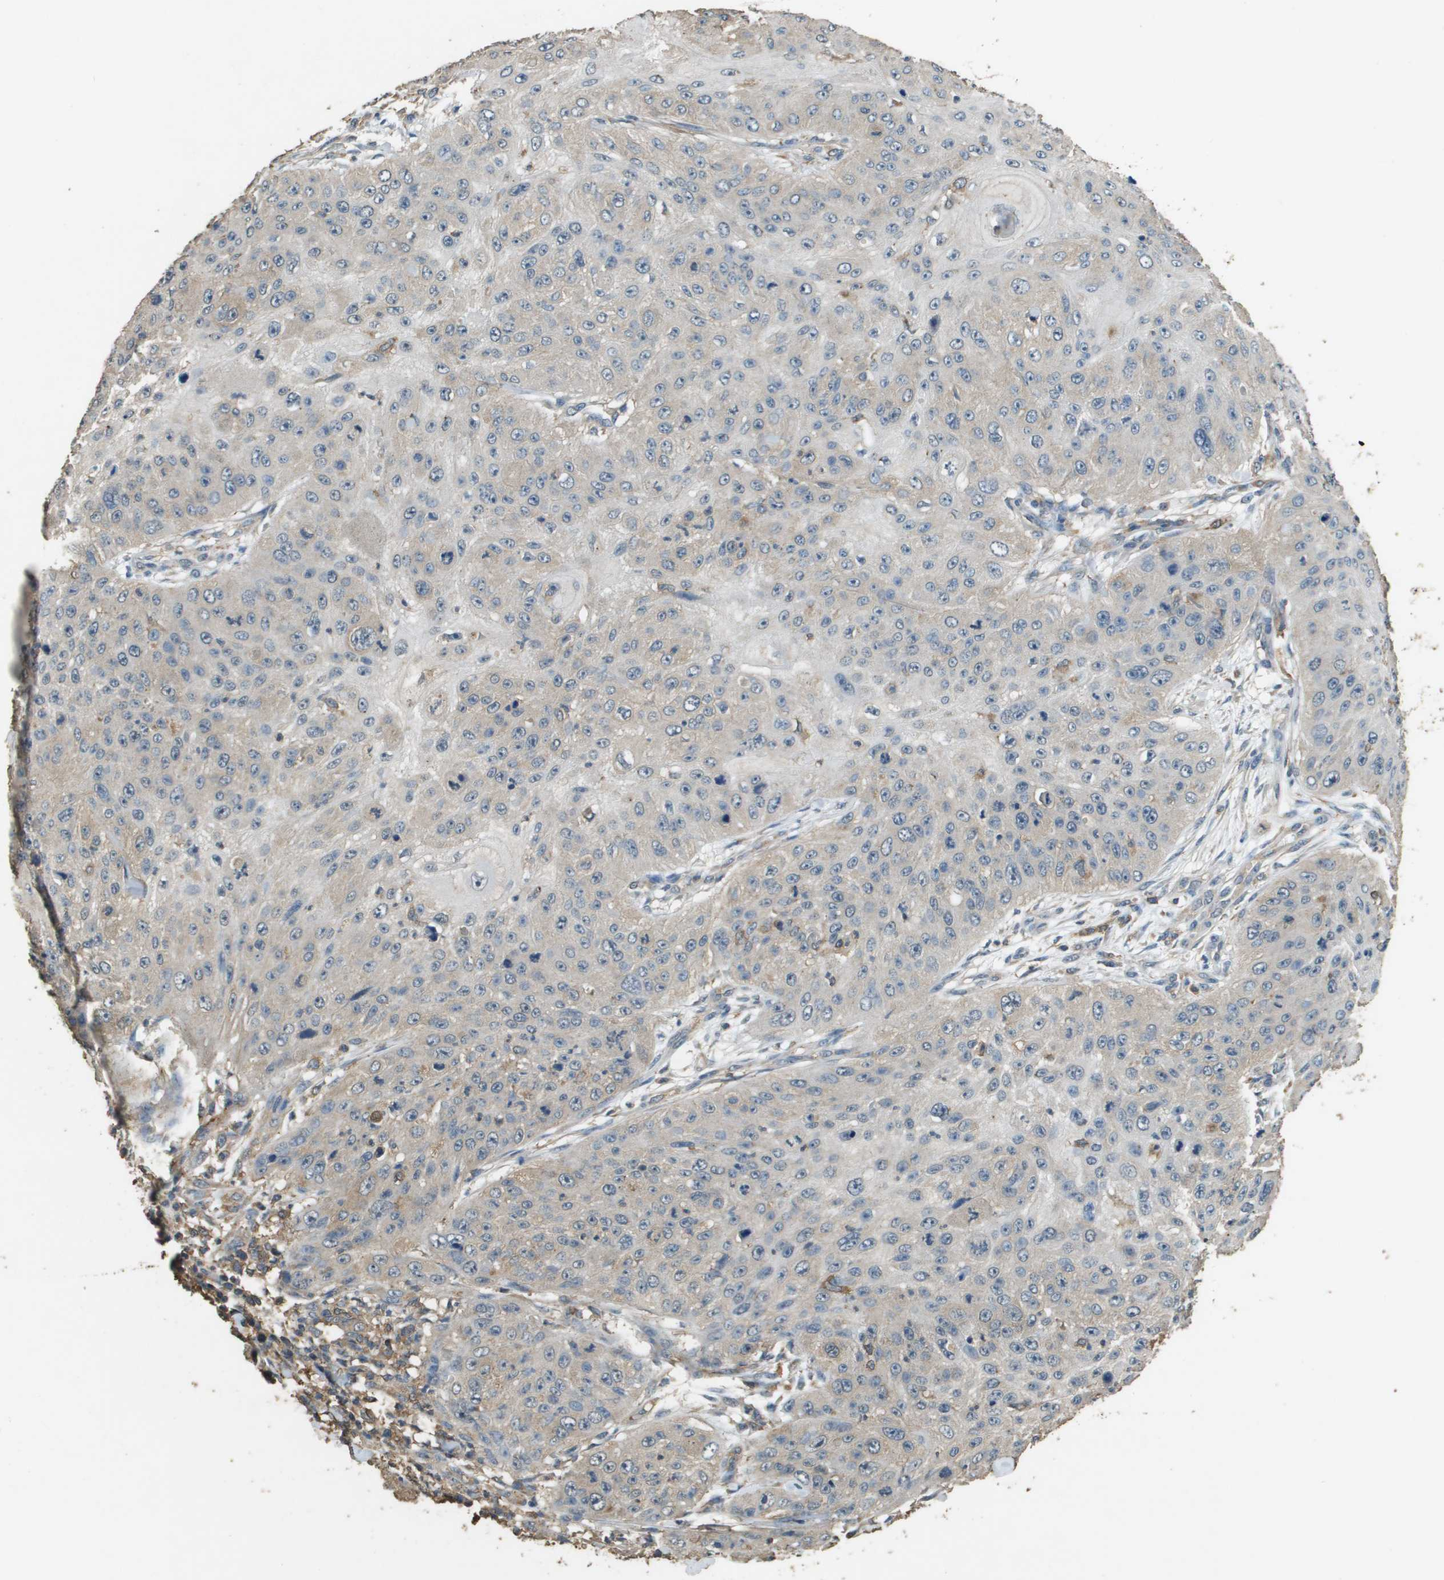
{"staining": {"intensity": "negative", "quantity": "none", "location": "none"}, "tissue": "skin cancer", "cell_type": "Tumor cells", "image_type": "cancer", "snomed": [{"axis": "morphology", "description": "Squamous cell carcinoma, NOS"}, {"axis": "topography", "description": "Skin"}], "caption": "This is an immunohistochemistry (IHC) micrograph of human squamous cell carcinoma (skin). There is no staining in tumor cells.", "gene": "MS4A7", "patient": {"sex": "female", "age": 80}}